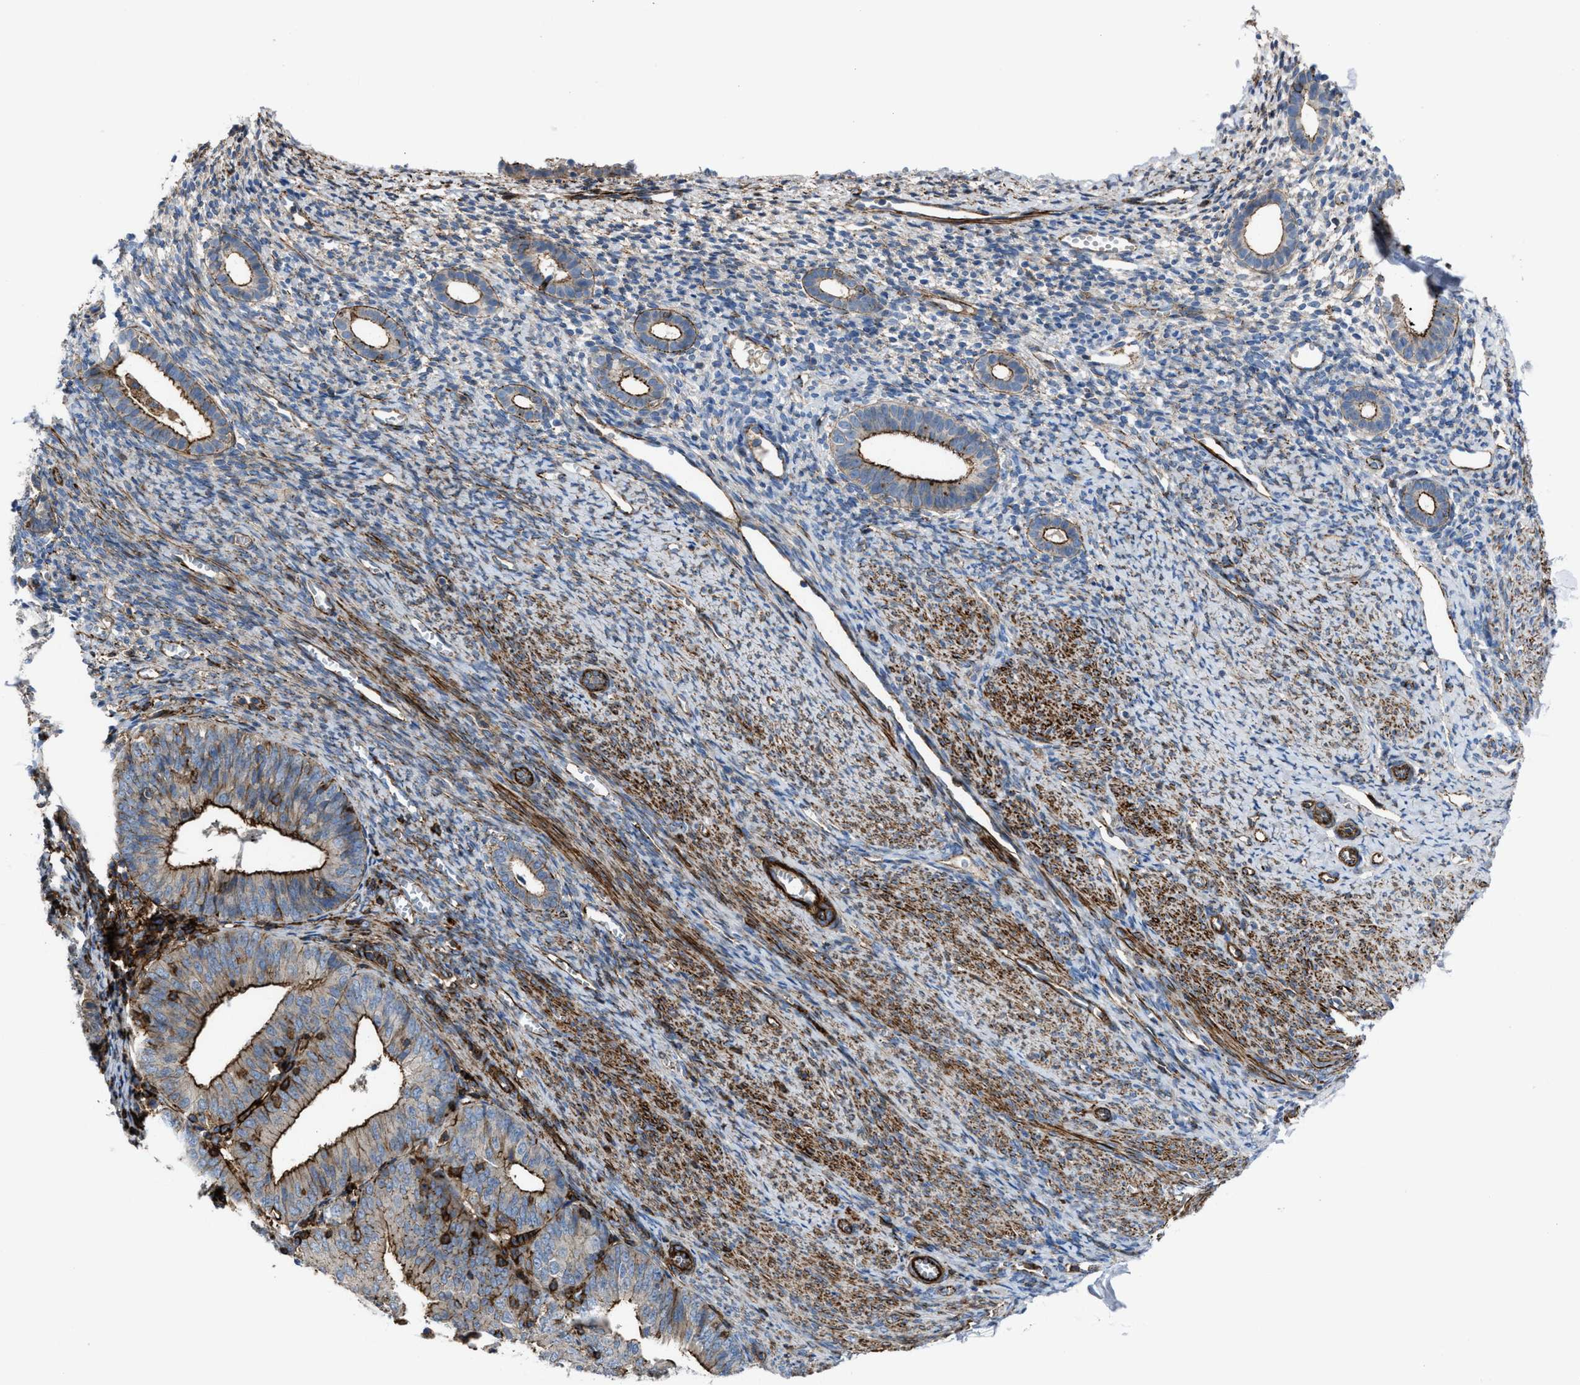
{"staining": {"intensity": "moderate", "quantity": "<25%", "location": "cytoplasmic/membranous"}, "tissue": "endometrium", "cell_type": "Cells in endometrial stroma", "image_type": "normal", "snomed": [{"axis": "morphology", "description": "Normal tissue, NOS"}, {"axis": "morphology", "description": "Adenocarcinoma, NOS"}, {"axis": "topography", "description": "Endometrium"}], "caption": "Protein analysis of benign endometrium reveals moderate cytoplasmic/membranous positivity in about <25% of cells in endometrial stroma.", "gene": "AGPAT2", "patient": {"sex": "female", "age": 57}}